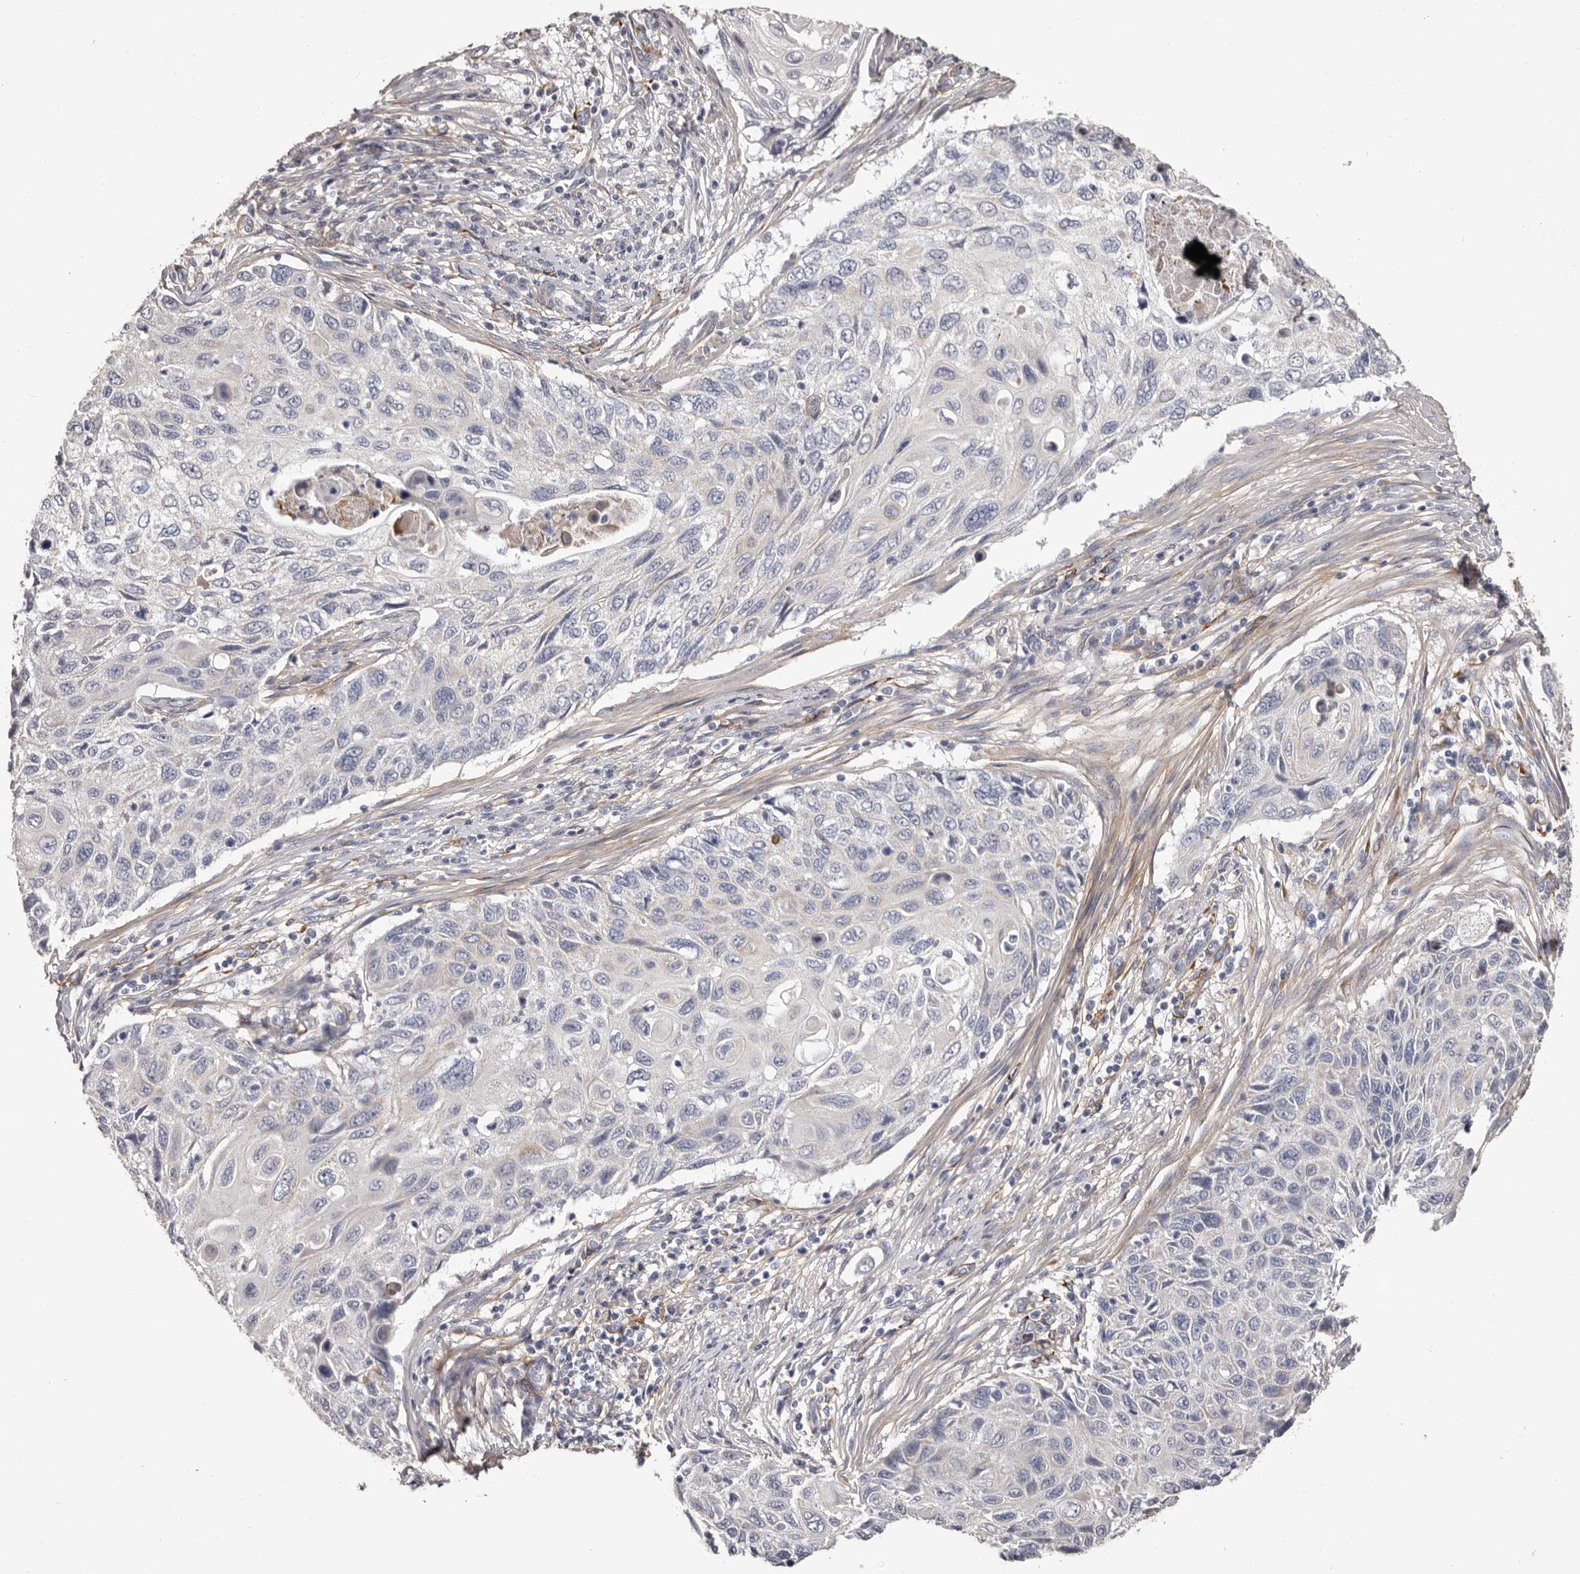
{"staining": {"intensity": "negative", "quantity": "none", "location": "none"}, "tissue": "cervical cancer", "cell_type": "Tumor cells", "image_type": "cancer", "snomed": [{"axis": "morphology", "description": "Squamous cell carcinoma, NOS"}, {"axis": "topography", "description": "Cervix"}], "caption": "Micrograph shows no significant protein positivity in tumor cells of squamous cell carcinoma (cervical).", "gene": "COL6A1", "patient": {"sex": "female", "age": 70}}